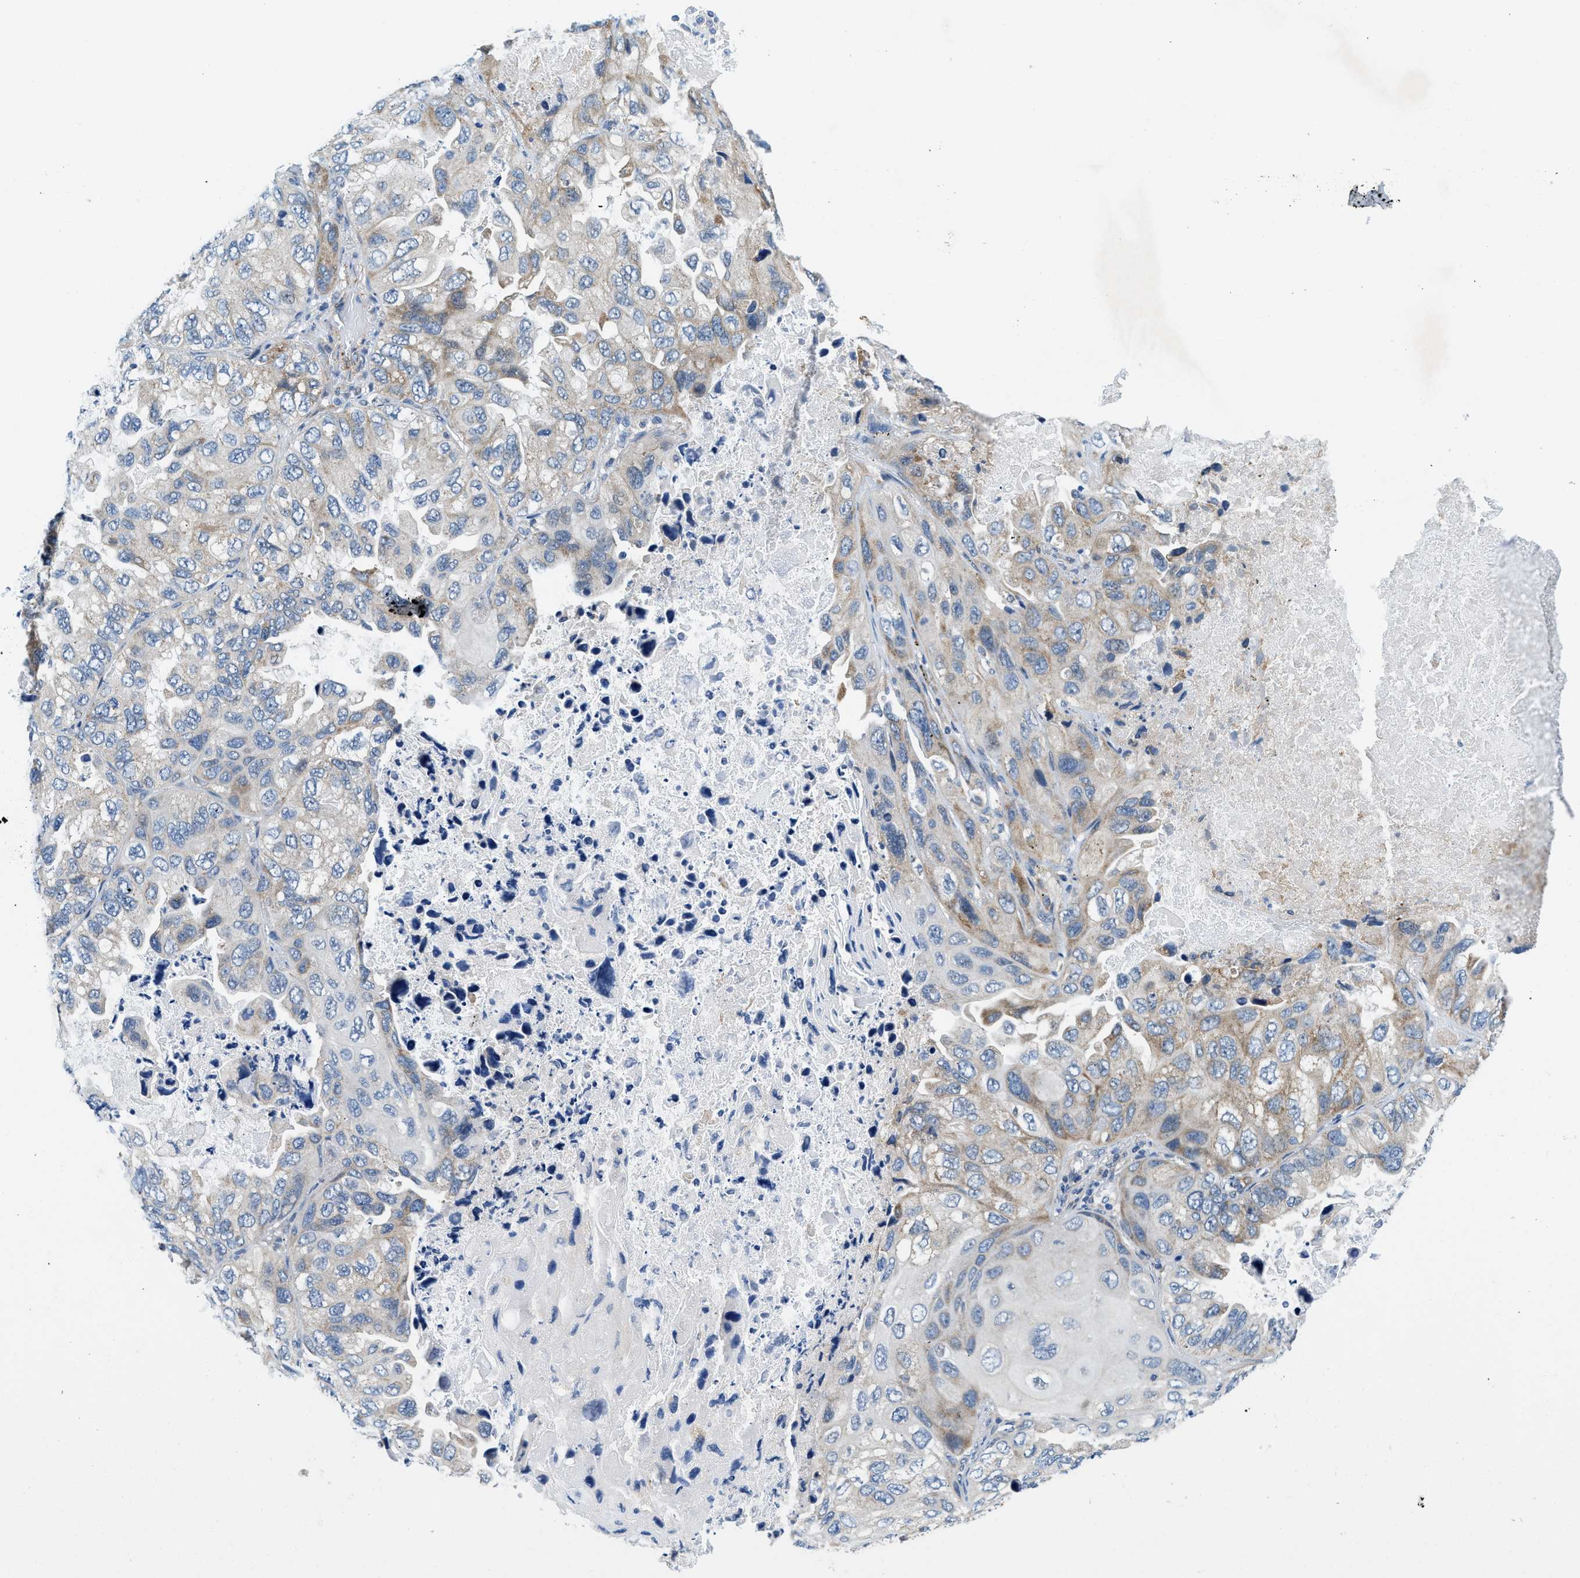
{"staining": {"intensity": "weak", "quantity": "25%-75%", "location": "cytoplasmic/membranous"}, "tissue": "lung cancer", "cell_type": "Tumor cells", "image_type": "cancer", "snomed": [{"axis": "morphology", "description": "Squamous cell carcinoma, NOS"}, {"axis": "topography", "description": "Lung"}], "caption": "A low amount of weak cytoplasmic/membranous expression is appreciated in approximately 25%-75% of tumor cells in lung squamous cell carcinoma tissue.", "gene": "ZNF599", "patient": {"sex": "female", "age": 73}}